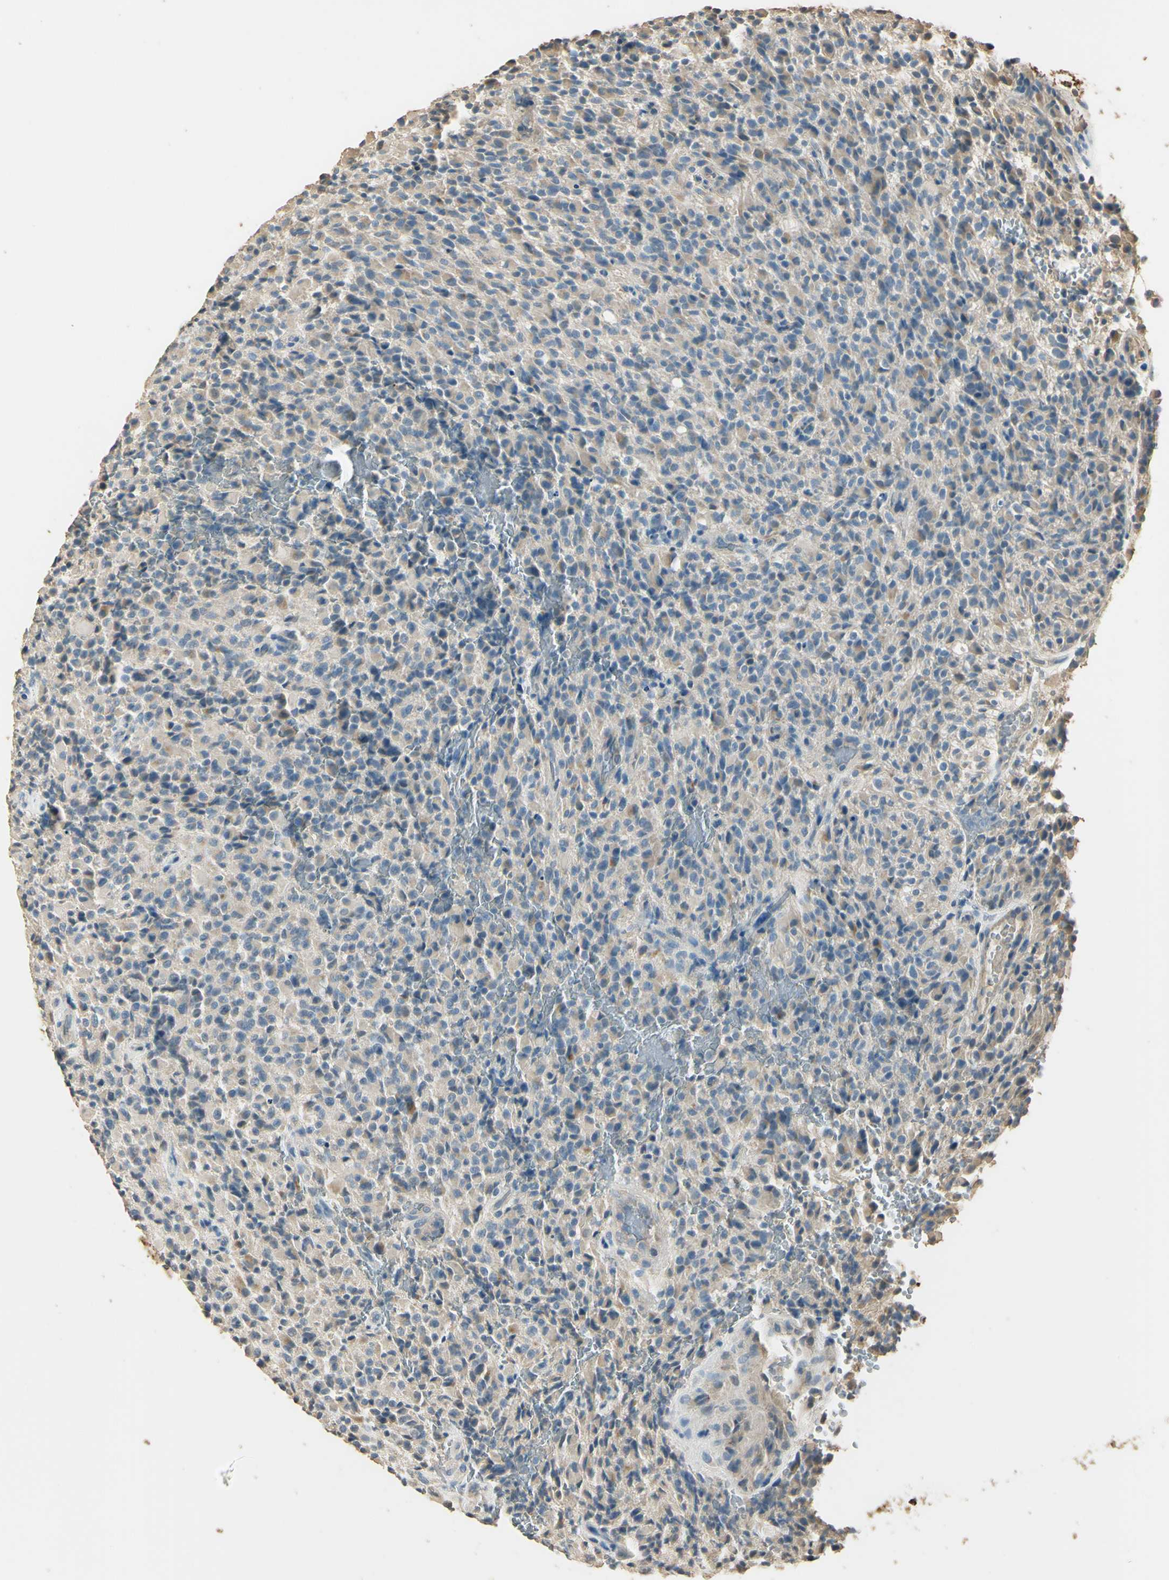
{"staining": {"intensity": "negative", "quantity": "none", "location": "none"}, "tissue": "glioma", "cell_type": "Tumor cells", "image_type": "cancer", "snomed": [{"axis": "morphology", "description": "Glioma, malignant, High grade"}, {"axis": "topography", "description": "Brain"}], "caption": "This is an IHC histopathology image of high-grade glioma (malignant). There is no staining in tumor cells.", "gene": "ARHGEF17", "patient": {"sex": "male", "age": 71}}